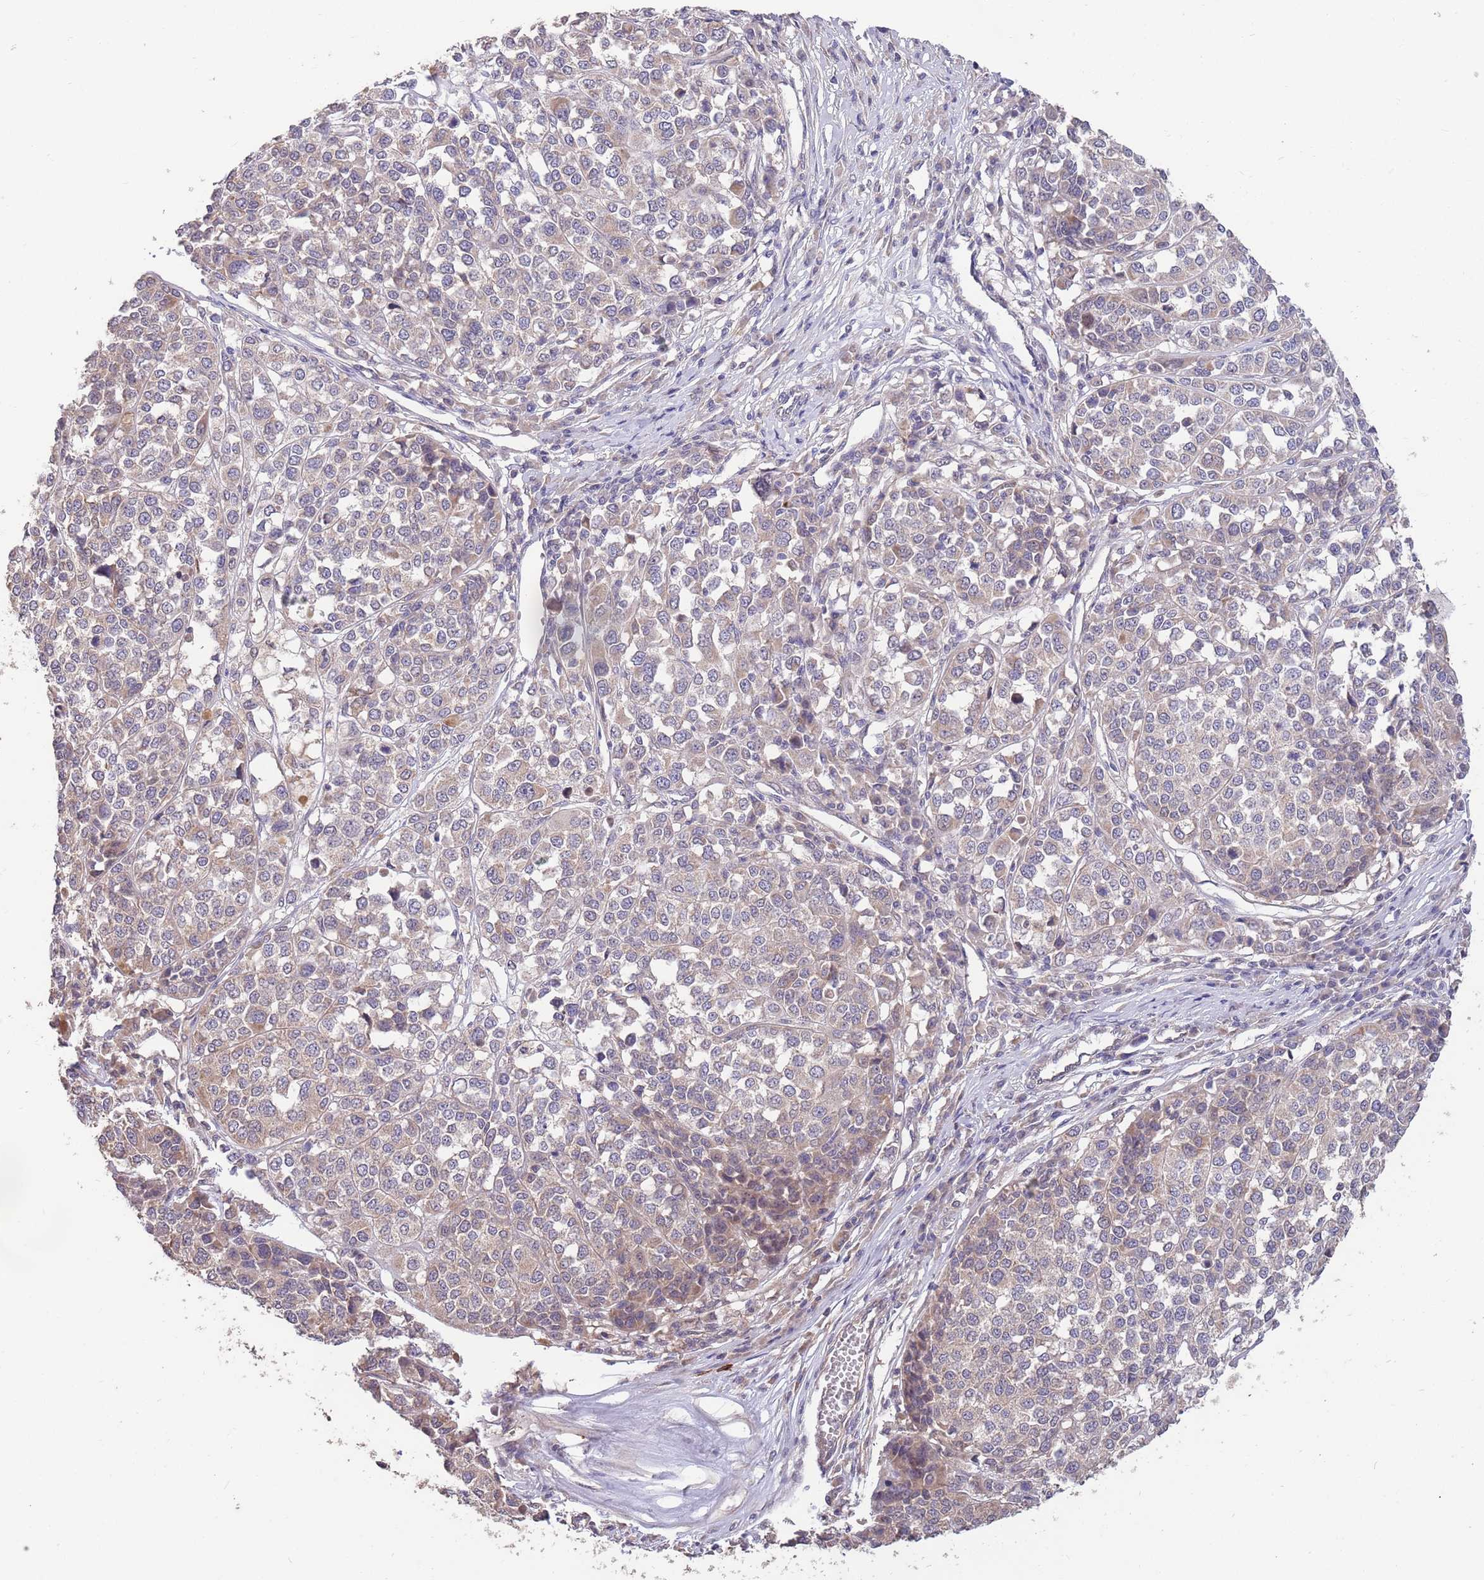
{"staining": {"intensity": "weak", "quantity": ">75%", "location": "cytoplasmic/membranous"}, "tissue": "melanoma", "cell_type": "Tumor cells", "image_type": "cancer", "snomed": [{"axis": "morphology", "description": "Malignant melanoma, Metastatic site"}, {"axis": "topography", "description": "Lymph node"}], "caption": "The photomicrograph reveals immunohistochemical staining of melanoma. There is weak cytoplasmic/membranous staining is seen in approximately >75% of tumor cells.", "gene": "MARVELD2", "patient": {"sex": "male", "age": 44}}